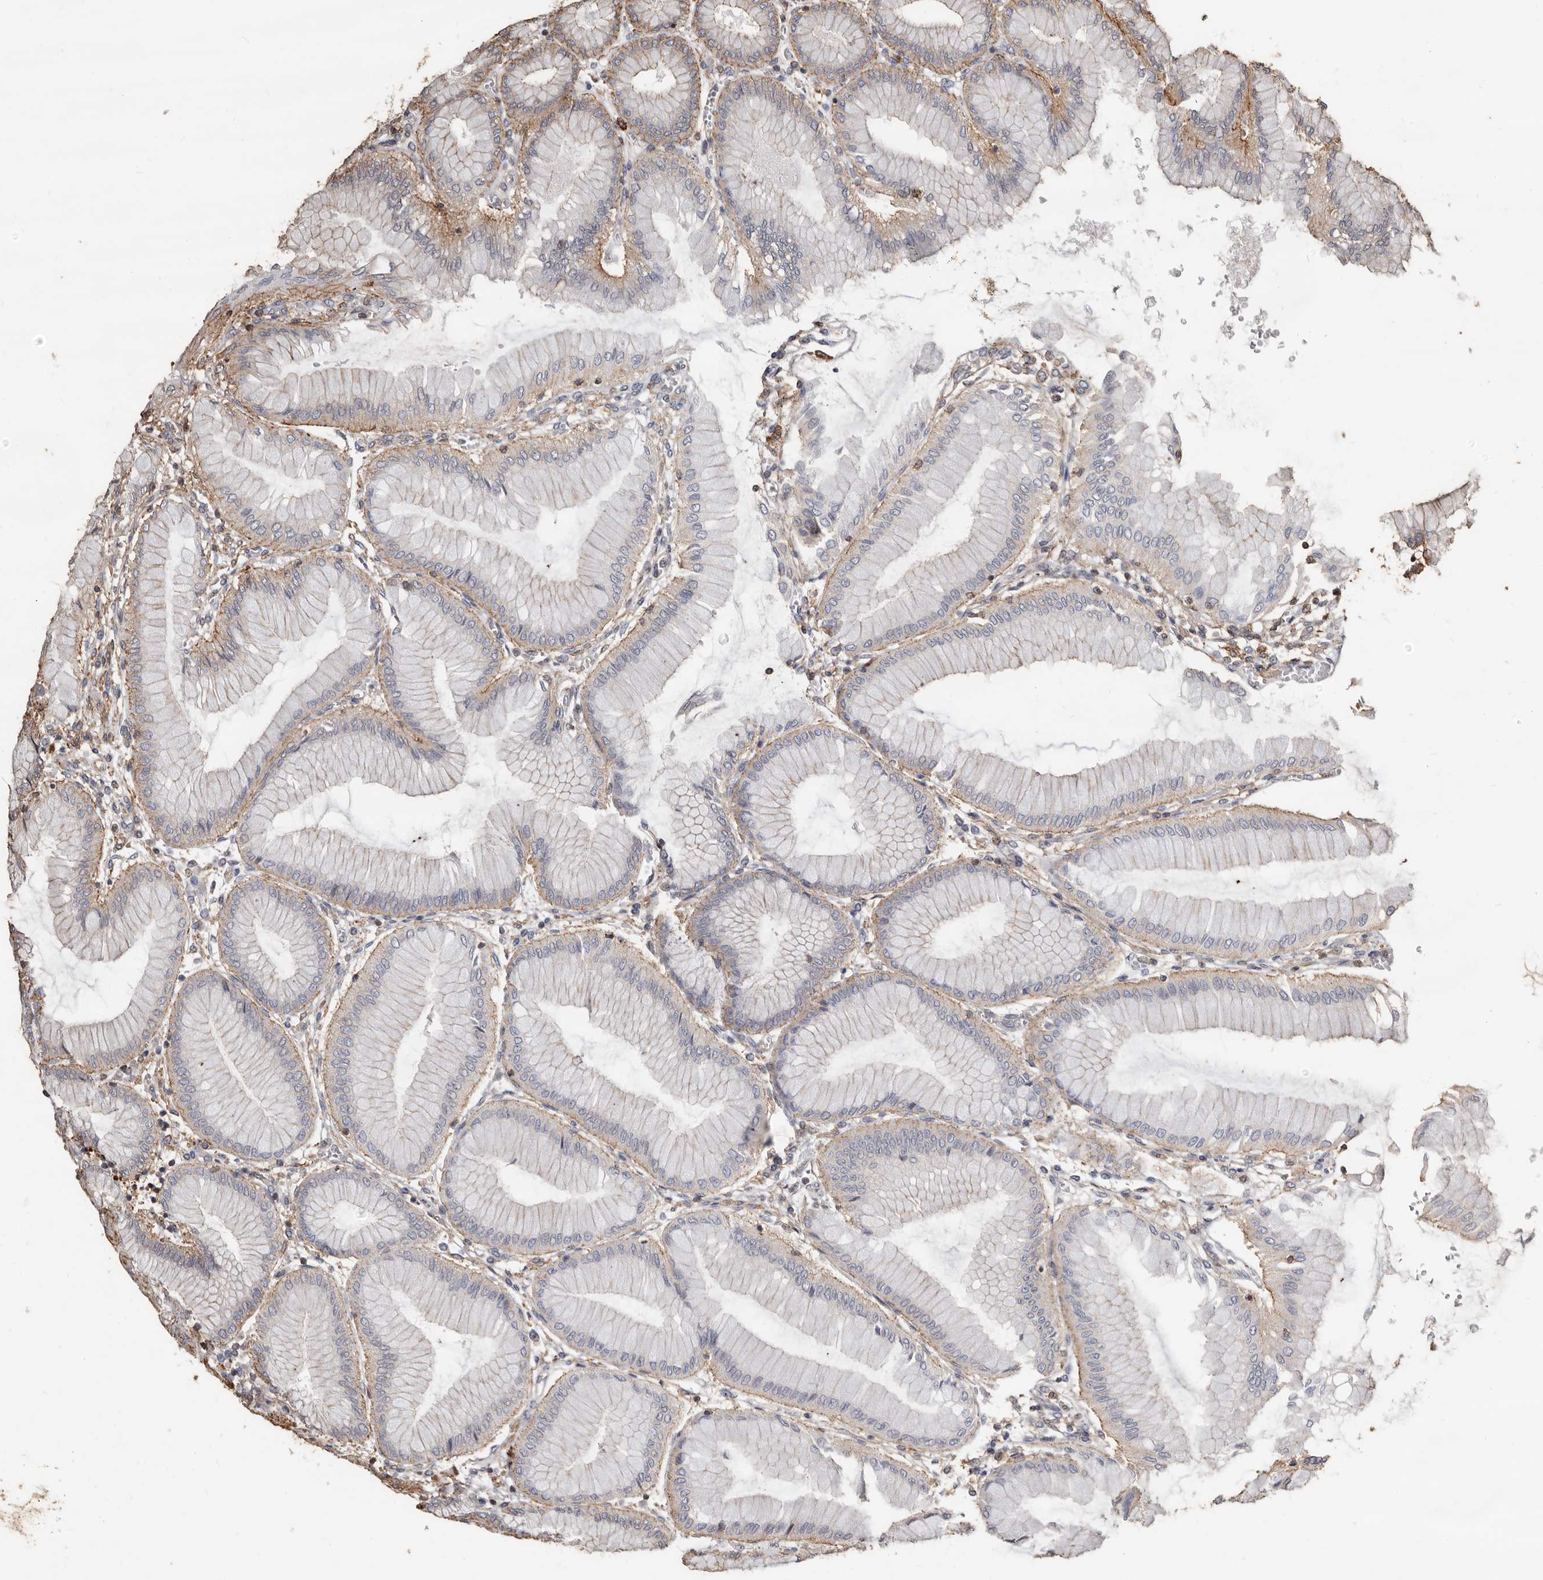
{"staining": {"intensity": "moderate", "quantity": "25%-75%", "location": "cytoplasmic/membranous"}, "tissue": "stomach", "cell_type": "Glandular cells", "image_type": "normal", "snomed": [{"axis": "morphology", "description": "Normal tissue, NOS"}, {"axis": "topography", "description": "Stomach, upper"}], "caption": "DAB (3,3'-diaminobenzidine) immunohistochemical staining of normal human stomach demonstrates moderate cytoplasmic/membranous protein expression in about 25%-75% of glandular cells.", "gene": "GSK3A", "patient": {"sex": "female", "age": 56}}